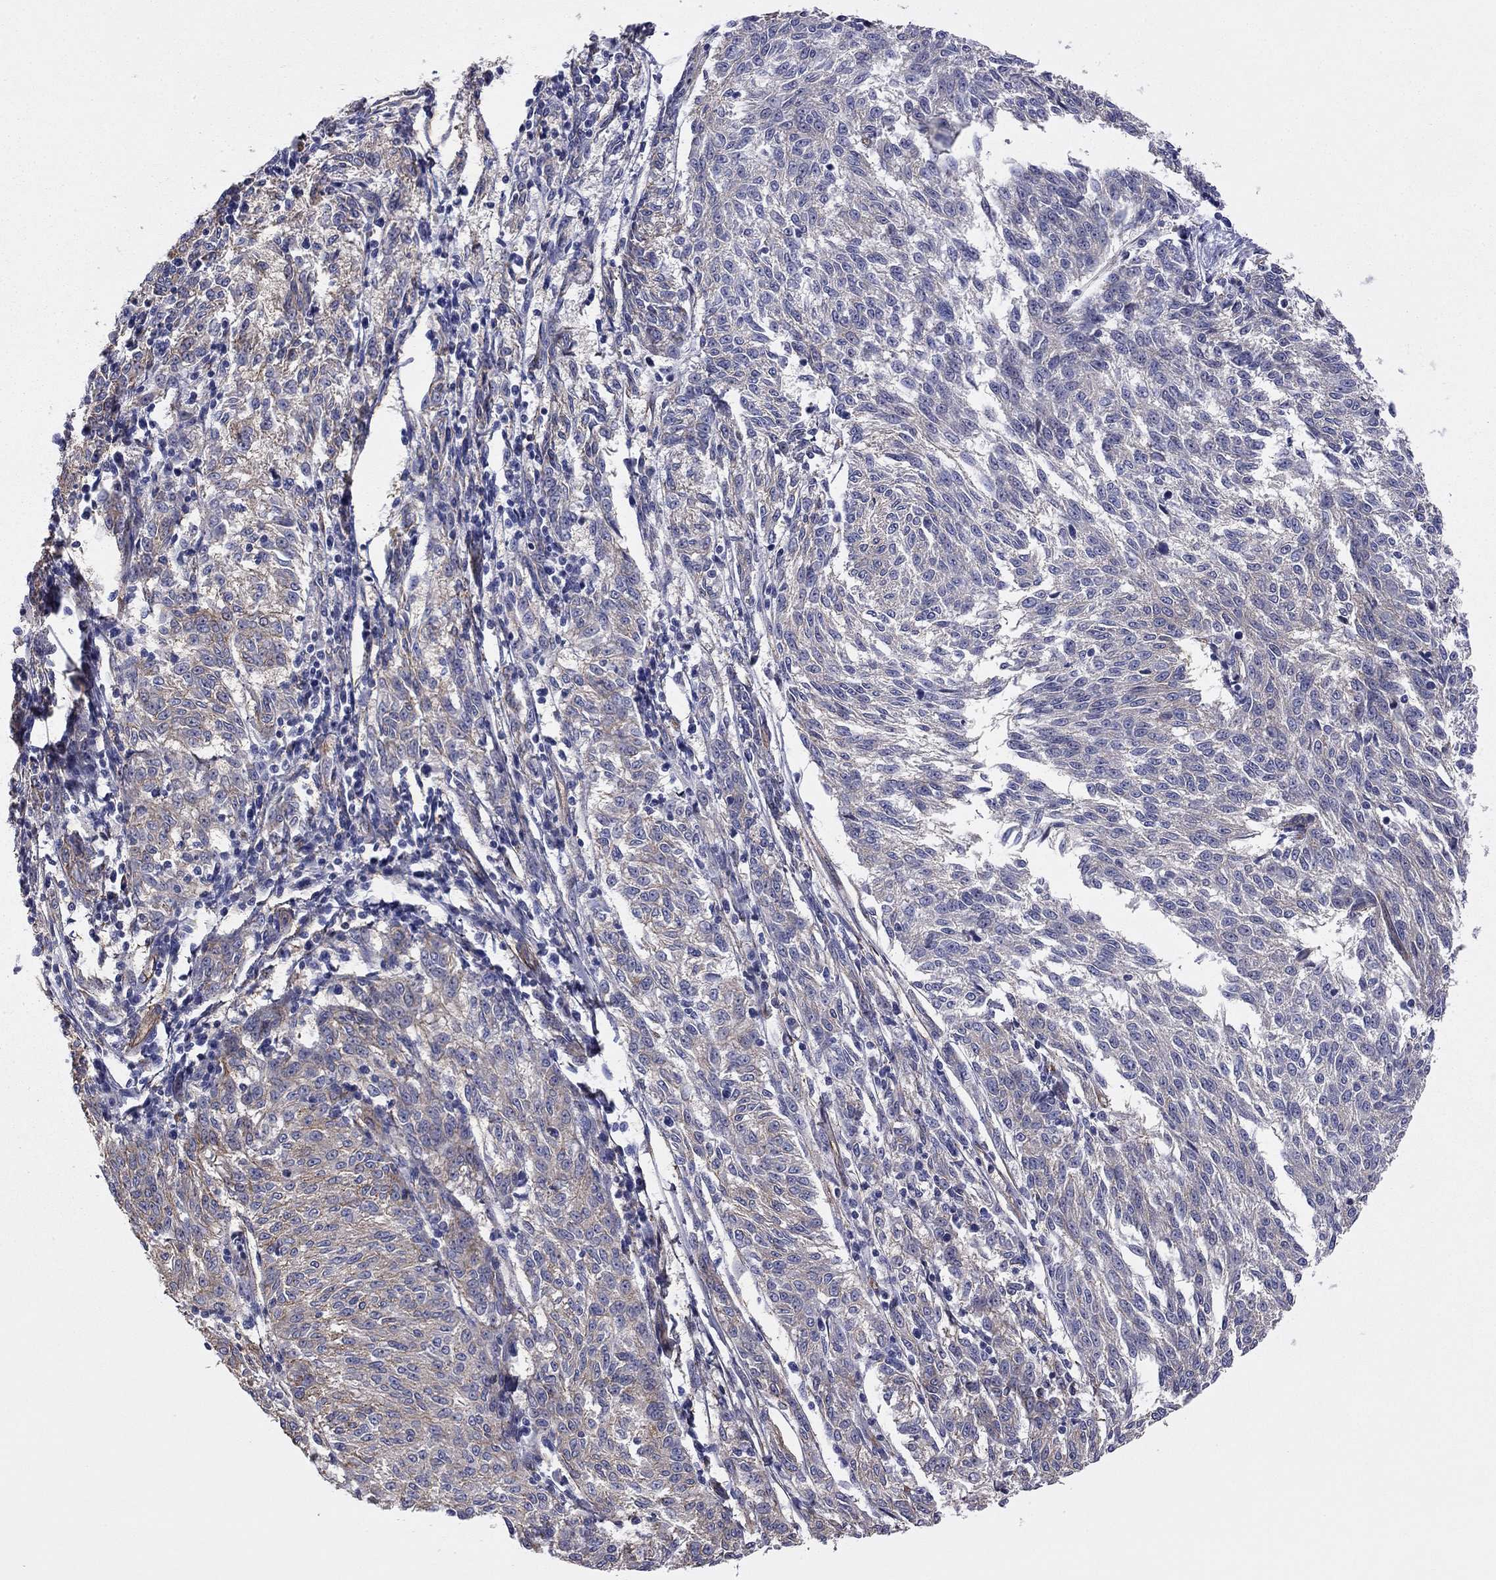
{"staining": {"intensity": "weak", "quantity": "<25%", "location": "cytoplasmic/membranous"}, "tissue": "melanoma", "cell_type": "Tumor cells", "image_type": "cancer", "snomed": [{"axis": "morphology", "description": "Malignant melanoma, NOS"}, {"axis": "topography", "description": "Skin"}], "caption": "Melanoma was stained to show a protein in brown. There is no significant positivity in tumor cells.", "gene": "TCHH", "patient": {"sex": "female", "age": 72}}